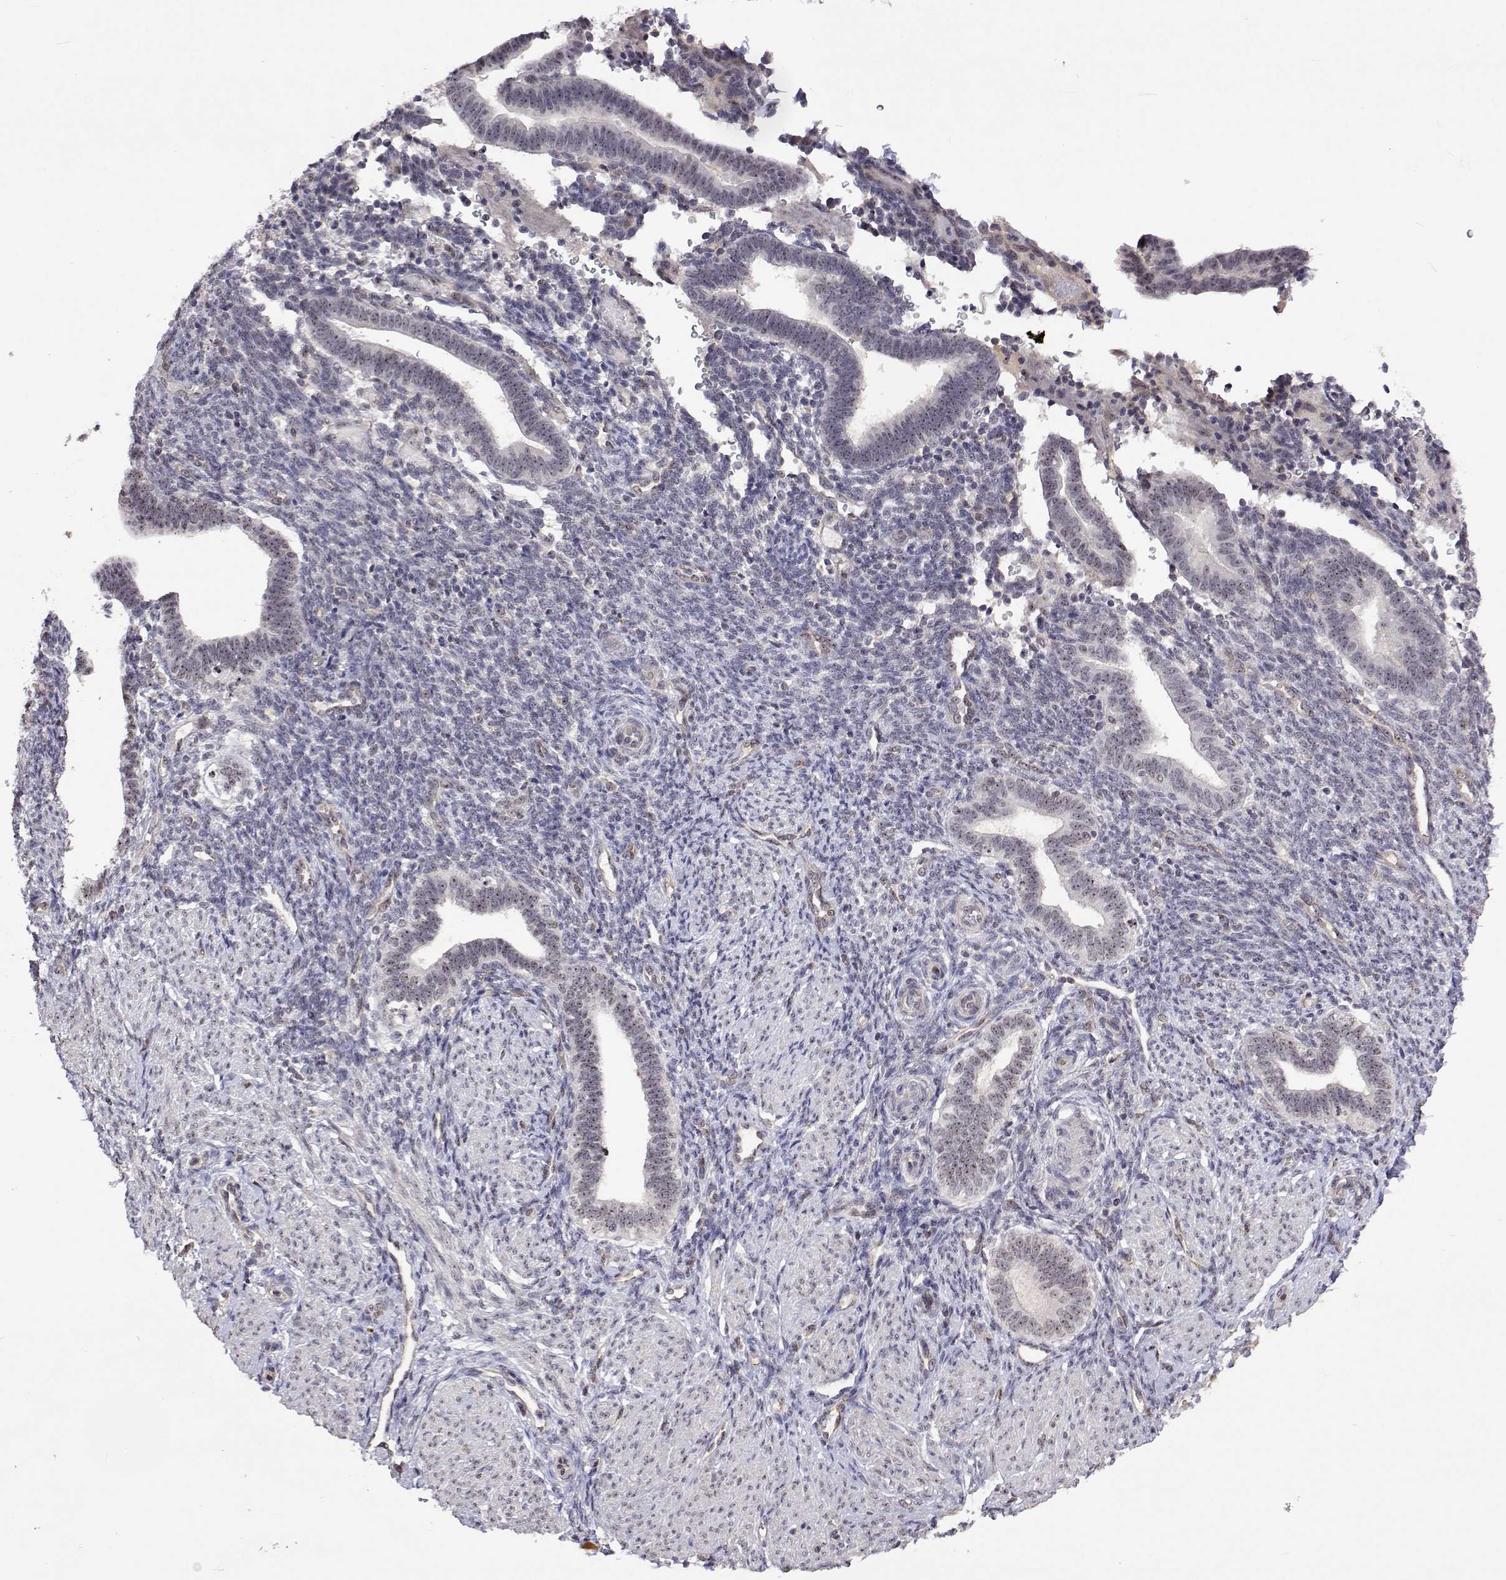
{"staining": {"intensity": "negative", "quantity": "none", "location": "none"}, "tissue": "endometrium", "cell_type": "Cells in endometrial stroma", "image_type": "normal", "snomed": [{"axis": "morphology", "description": "Normal tissue, NOS"}, {"axis": "topography", "description": "Endometrium"}], "caption": "The histopathology image demonstrates no staining of cells in endometrial stroma in benign endometrium.", "gene": "NHP2", "patient": {"sex": "female", "age": 34}}